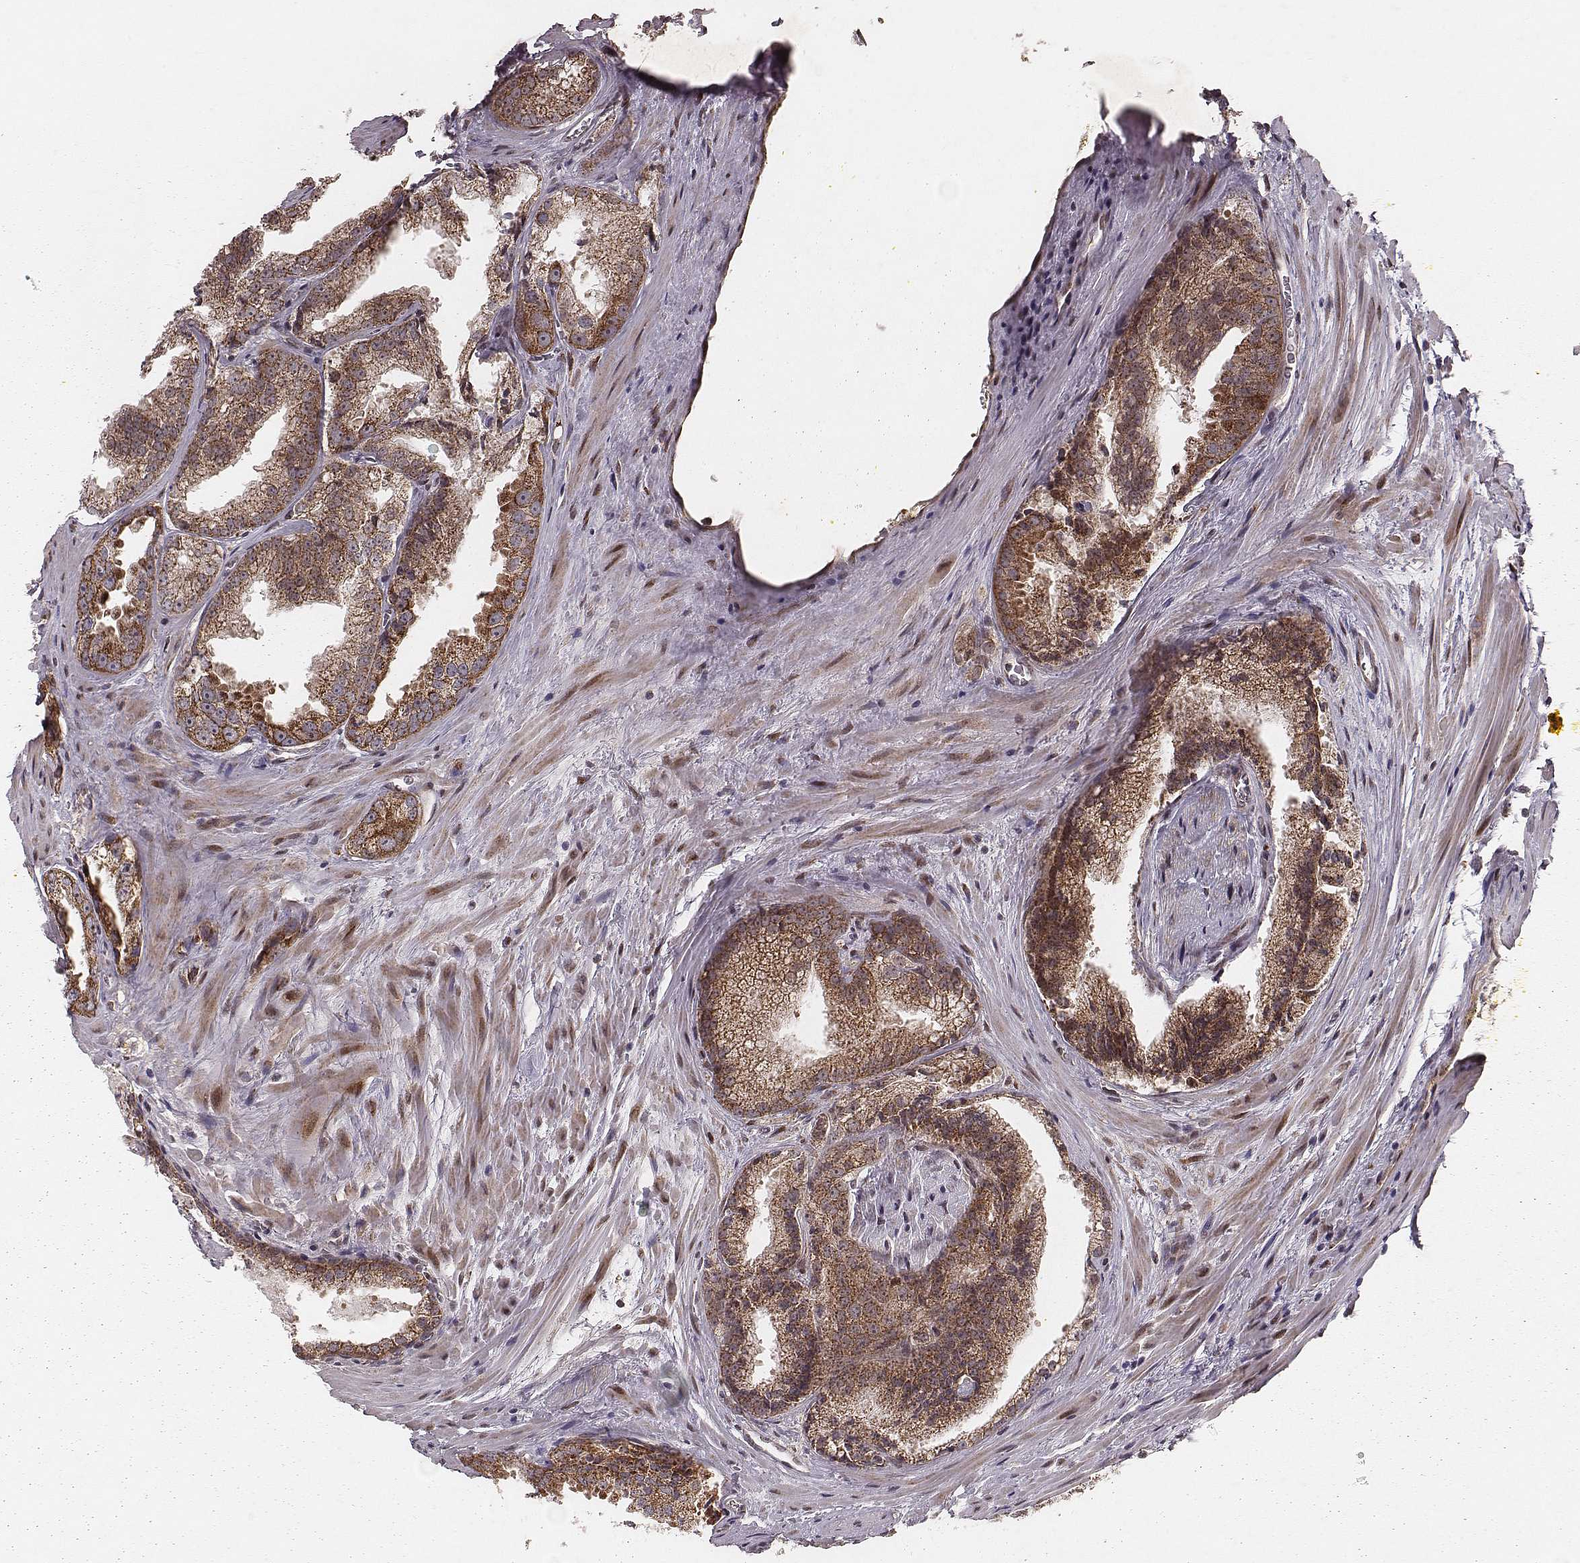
{"staining": {"intensity": "moderate", "quantity": ">75%", "location": "cytoplasmic/membranous"}, "tissue": "prostate cancer", "cell_type": "Tumor cells", "image_type": "cancer", "snomed": [{"axis": "morphology", "description": "Adenocarcinoma, NOS"}, {"axis": "morphology", "description": "Adenocarcinoma, High grade"}, {"axis": "topography", "description": "Prostate"}], "caption": "A medium amount of moderate cytoplasmic/membranous staining is appreciated in approximately >75% of tumor cells in prostate cancer (adenocarcinoma) tissue. Nuclei are stained in blue.", "gene": "NDUFA7", "patient": {"sex": "male", "age": 70}}